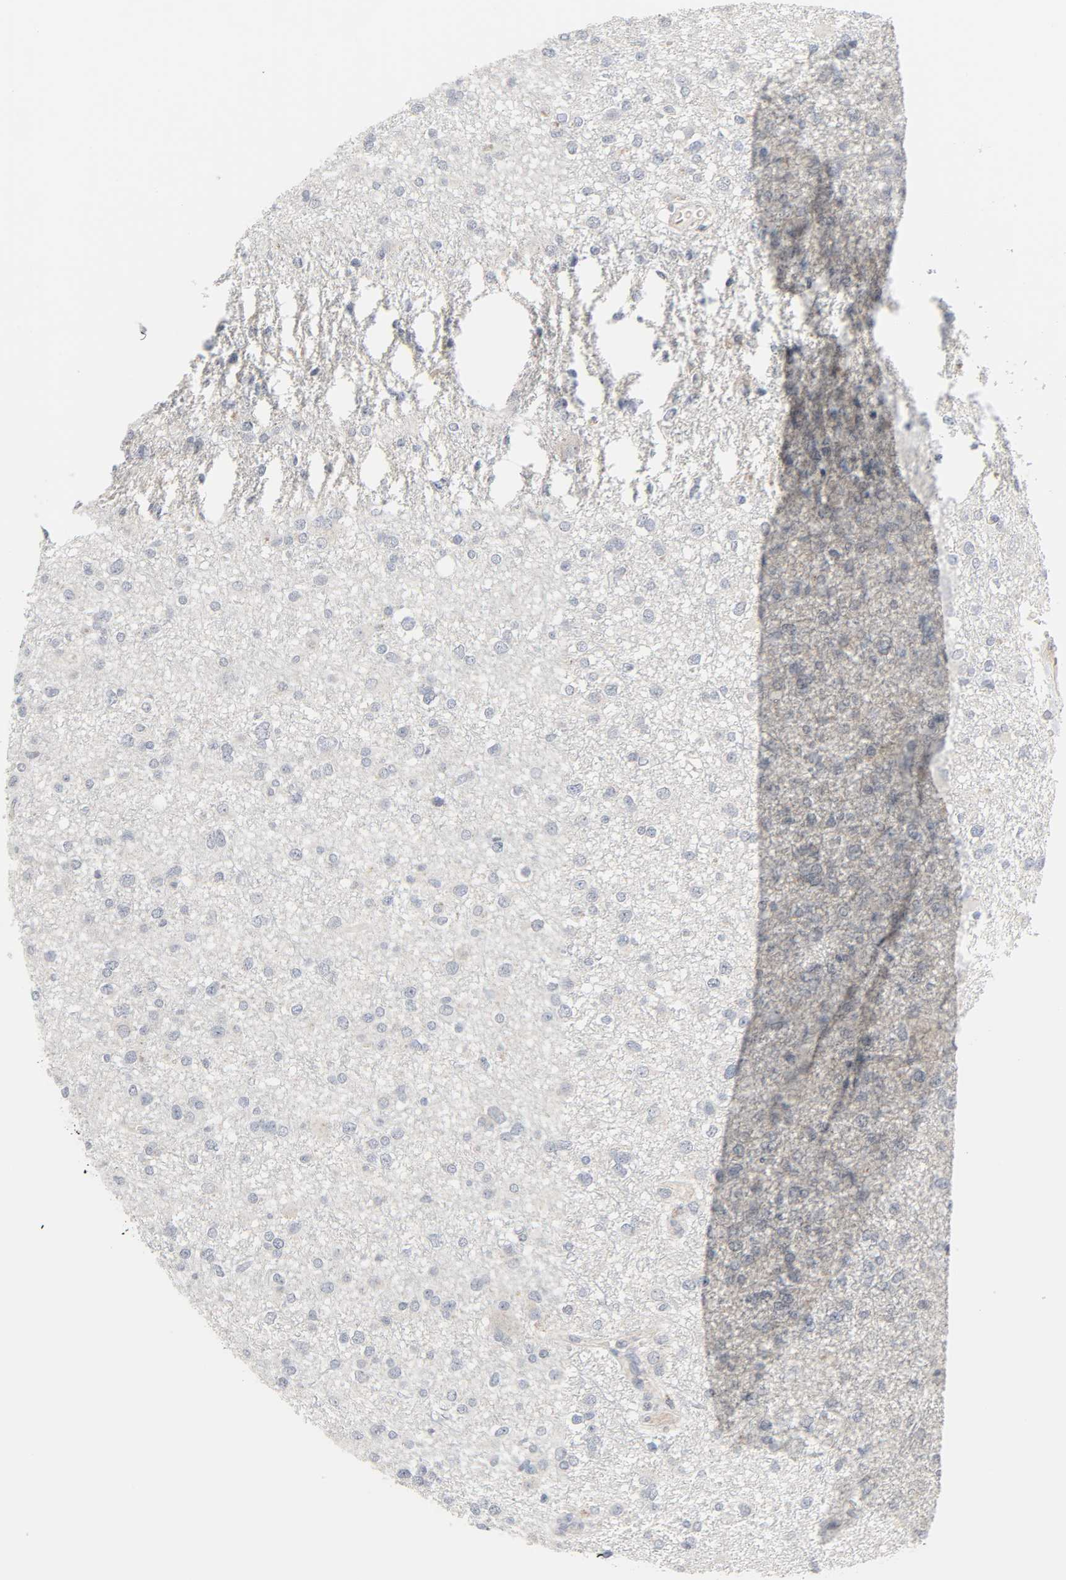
{"staining": {"intensity": "negative", "quantity": "none", "location": "none"}, "tissue": "glioma", "cell_type": "Tumor cells", "image_type": "cancer", "snomed": [{"axis": "morphology", "description": "Glioma, malignant, Low grade"}, {"axis": "topography", "description": "Brain"}], "caption": "Tumor cells are negative for brown protein staining in low-grade glioma (malignant).", "gene": "CLIP1", "patient": {"sex": "male", "age": 42}}